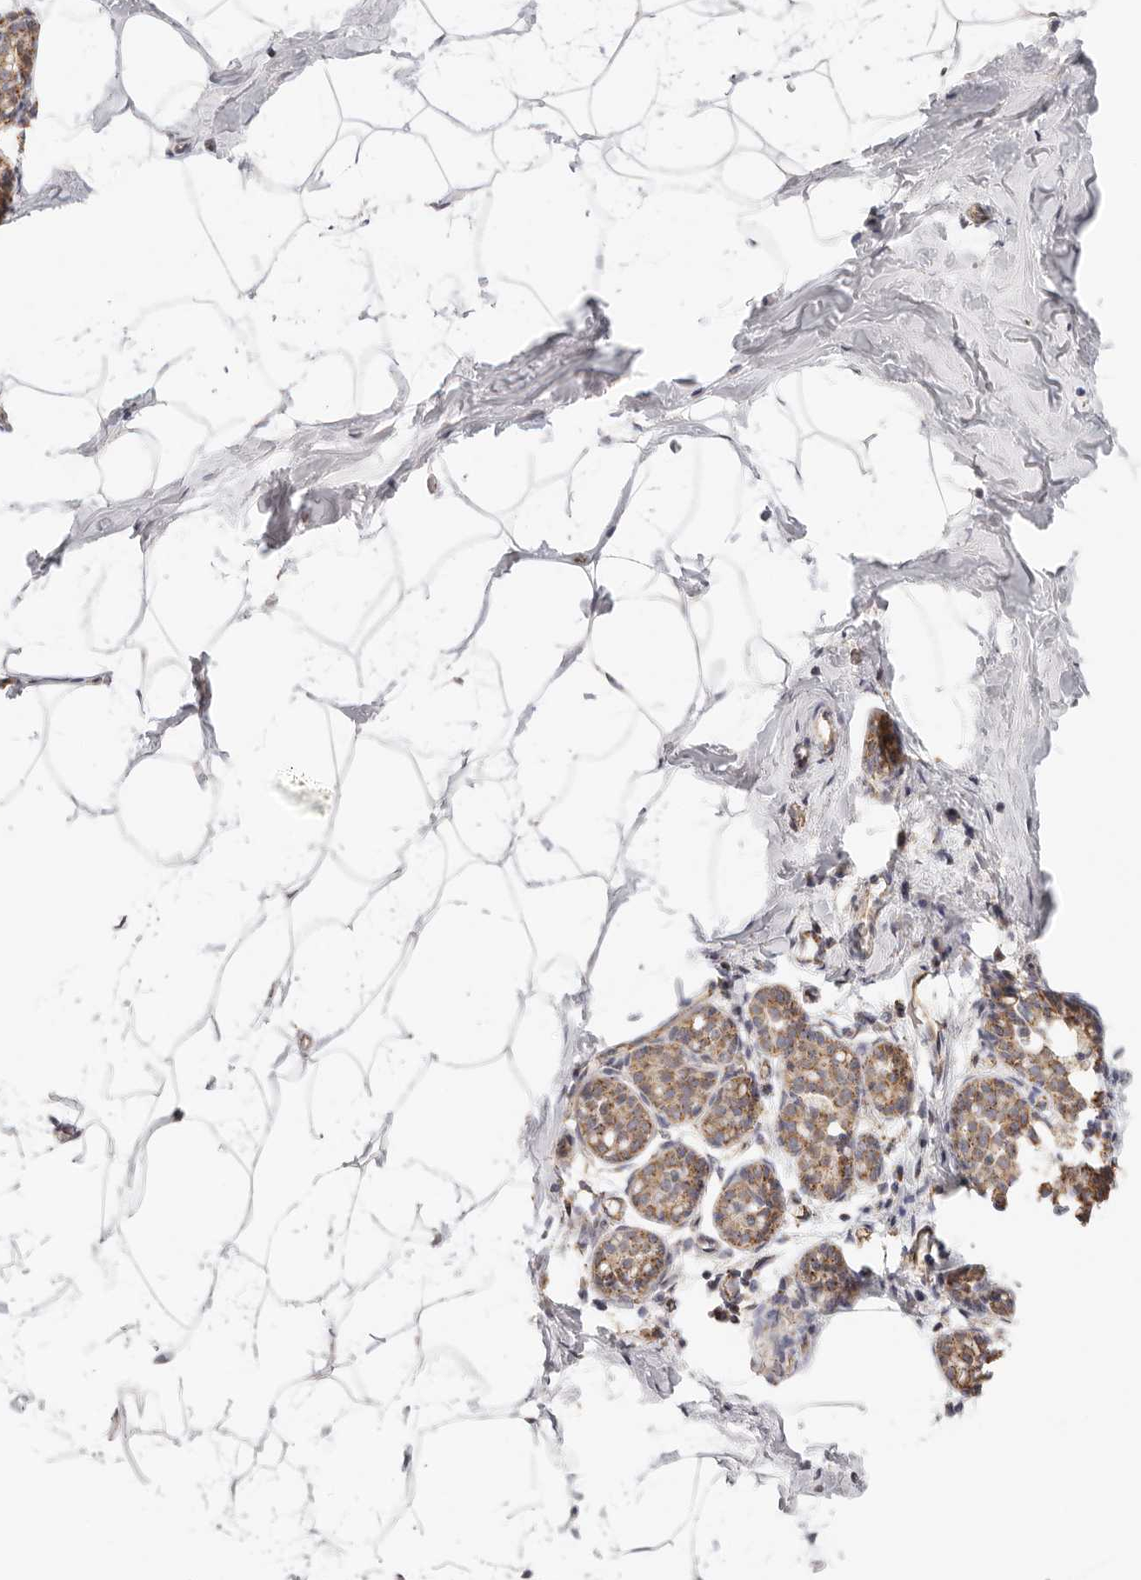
{"staining": {"intensity": "negative", "quantity": "none", "location": "none"}, "tissue": "breast", "cell_type": "Adipocytes", "image_type": "normal", "snomed": [{"axis": "morphology", "description": "Normal tissue, NOS"}, {"axis": "morphology", "description": "Lobular carcinoma"}, {"axis": "topography", "description": "Breast"}], "caption": "Adipocytes are negative for protein expression in normal human breast. (DAB (3,3'-diaminobenzidine) immunohistochemistry (IHC), high magnification).", "gene": "AFDN", "patient": {"sex": "female", "age": 62}}